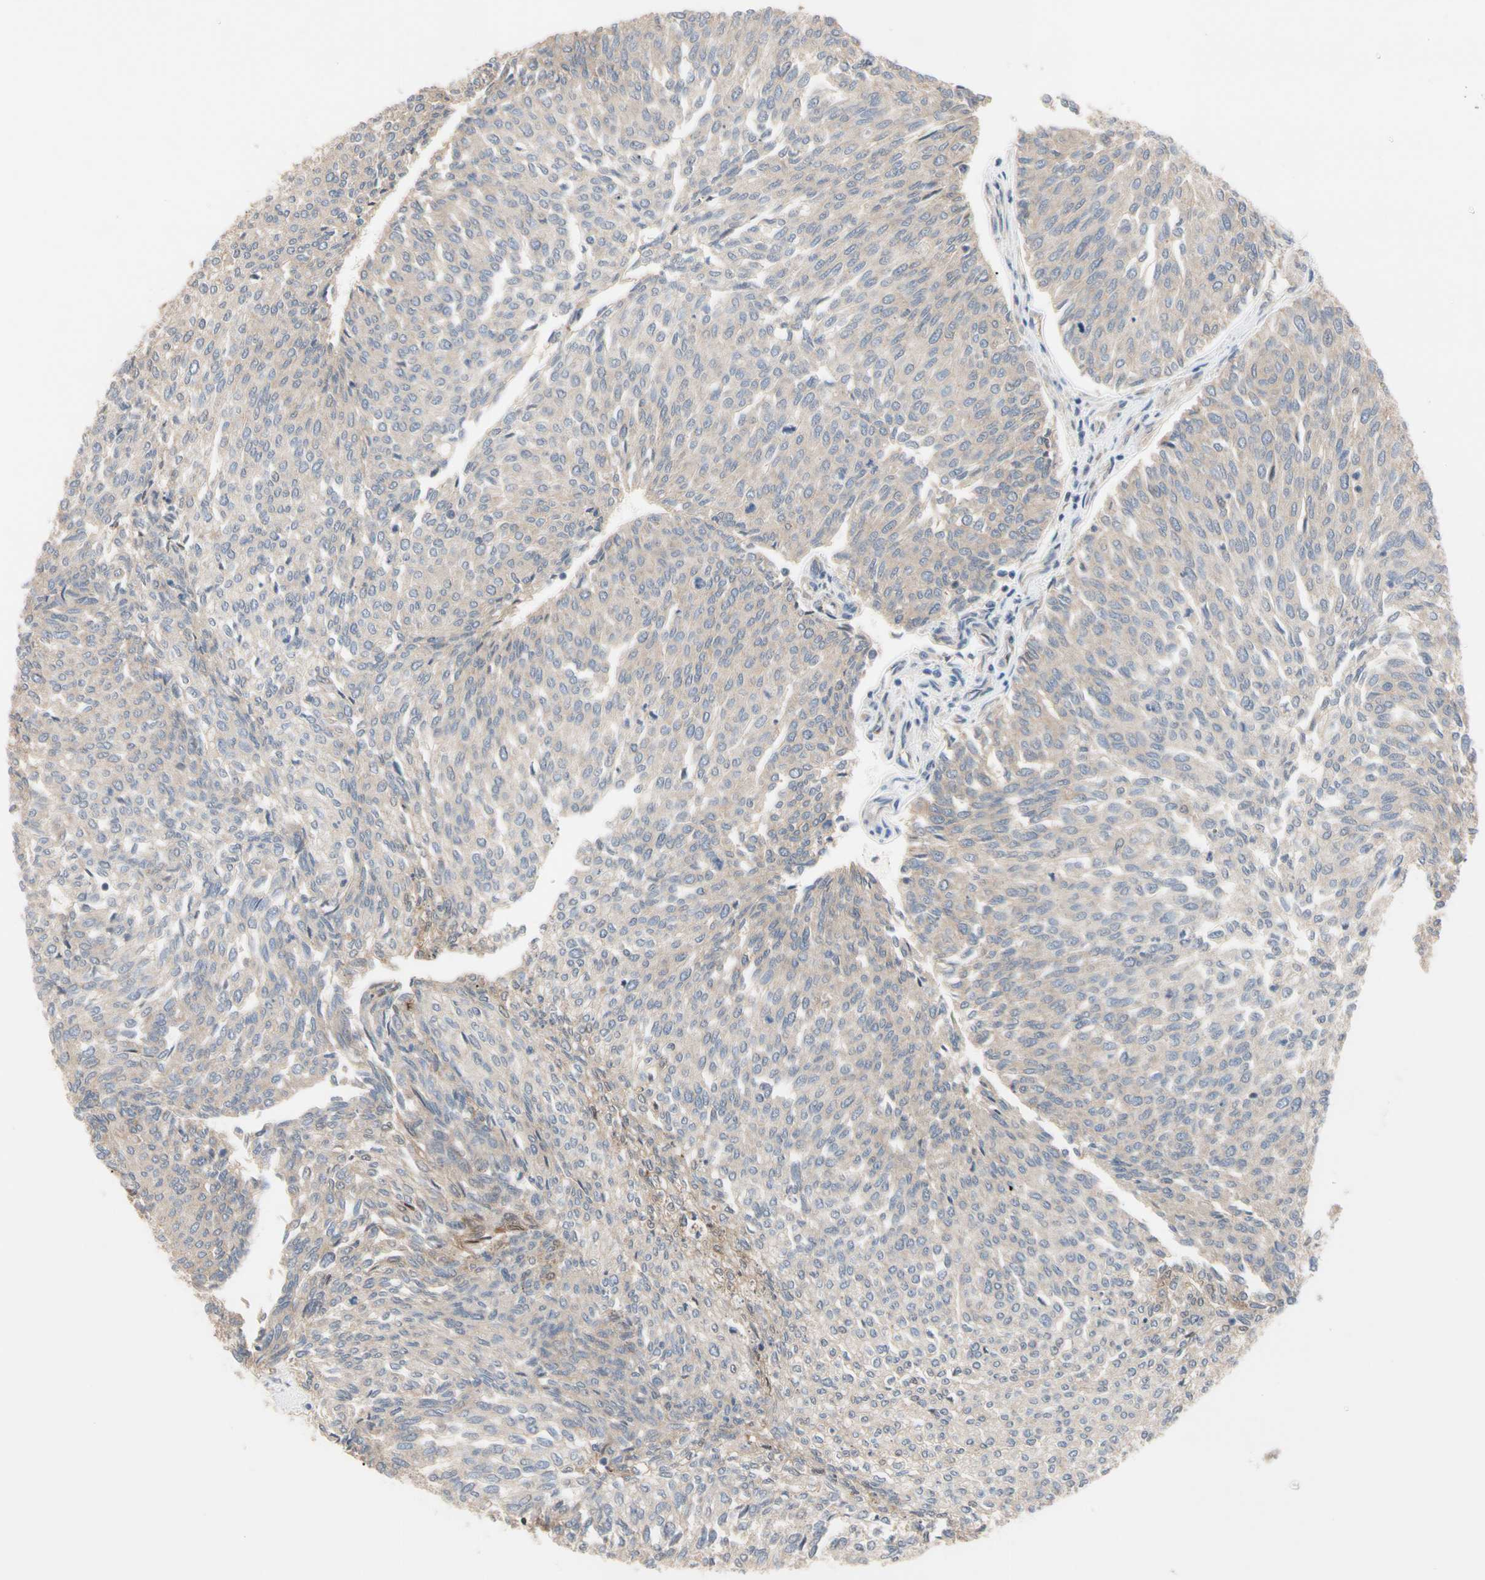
{"staining": {"intensity": "weak", "quantity": ">75%", "location": "cytoplasmic/membranous"}, "tissue": "urothelial cancer", "cell_type": "Tumor cells", "image_type": "cancer", "snomed": [{"axis": "morphology", "description": "Urothelial carcinoma, Low grade"}, {"axis": "topography", "description": "Urinary bladder"}], "caption": "There is low levels of weak cytoplasmic/membranous positivity in tumor cells of low-grade urothelial carcinoma, as demonstrated by immunohistochemical staining (brown color).", "gene": "DPP8", "patient": {"sex": "female", "age": 79}}